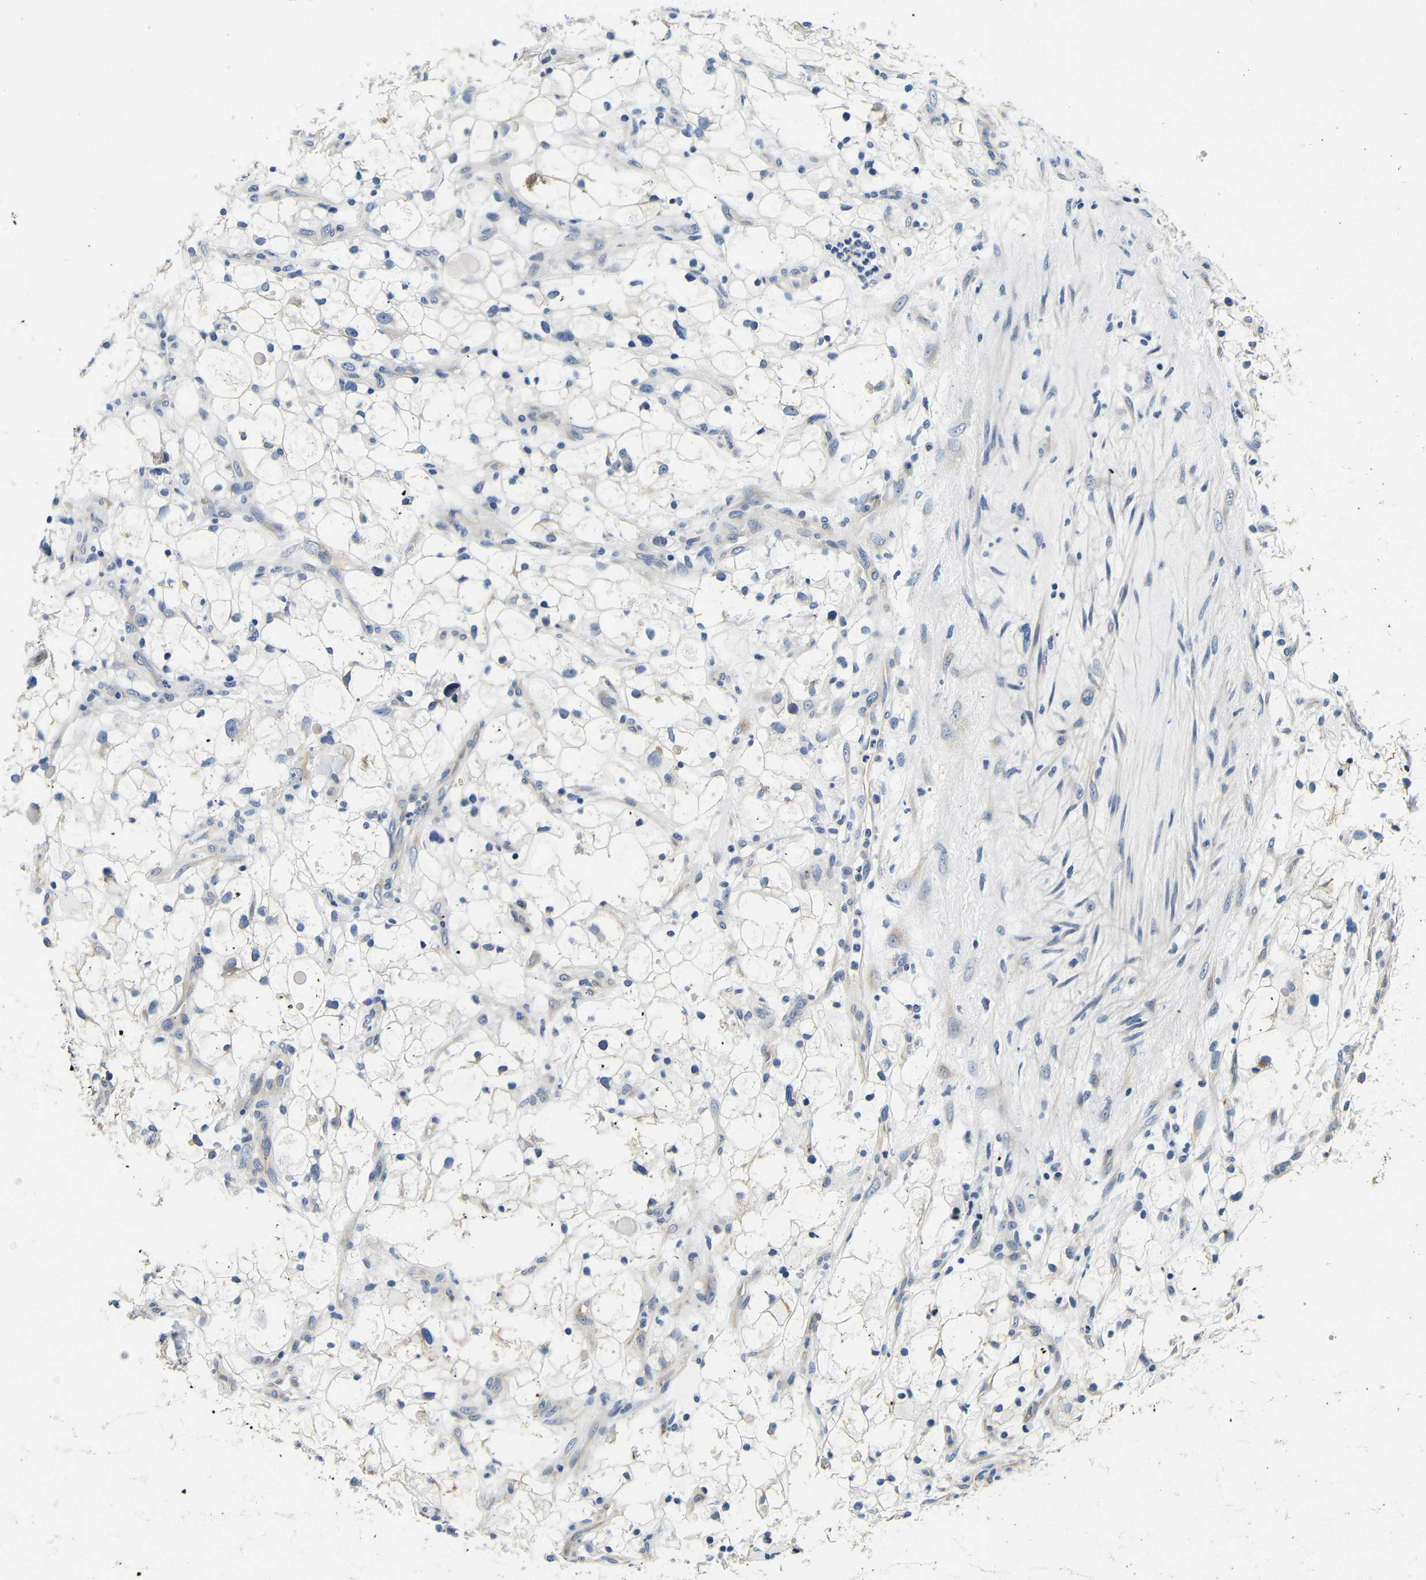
{"staining": {"intensity": "negative", "quantity": "none", "location": "none"}, "tissue": "renal cancer", "cell_type": "Tumor cells", "image_type": "cancer", "snomed": [{"axis": "morphology", "description": "Adenocarcinoma, NOS"}, {"axis": "topography", "description": "Kidney"}], "caption": "An image of adenocarcinoma (renal) stained for a protein reveals no brown staining in tumor cells. (Stains: DAB (3,3'-diaminobenzidine) immunohistochemistry with hematoxylin counter stain, Microscopy: brightfield microscopy at high magnification).", "gene": "GP1BA", "patient": {"sex": "female", "age": 60}}